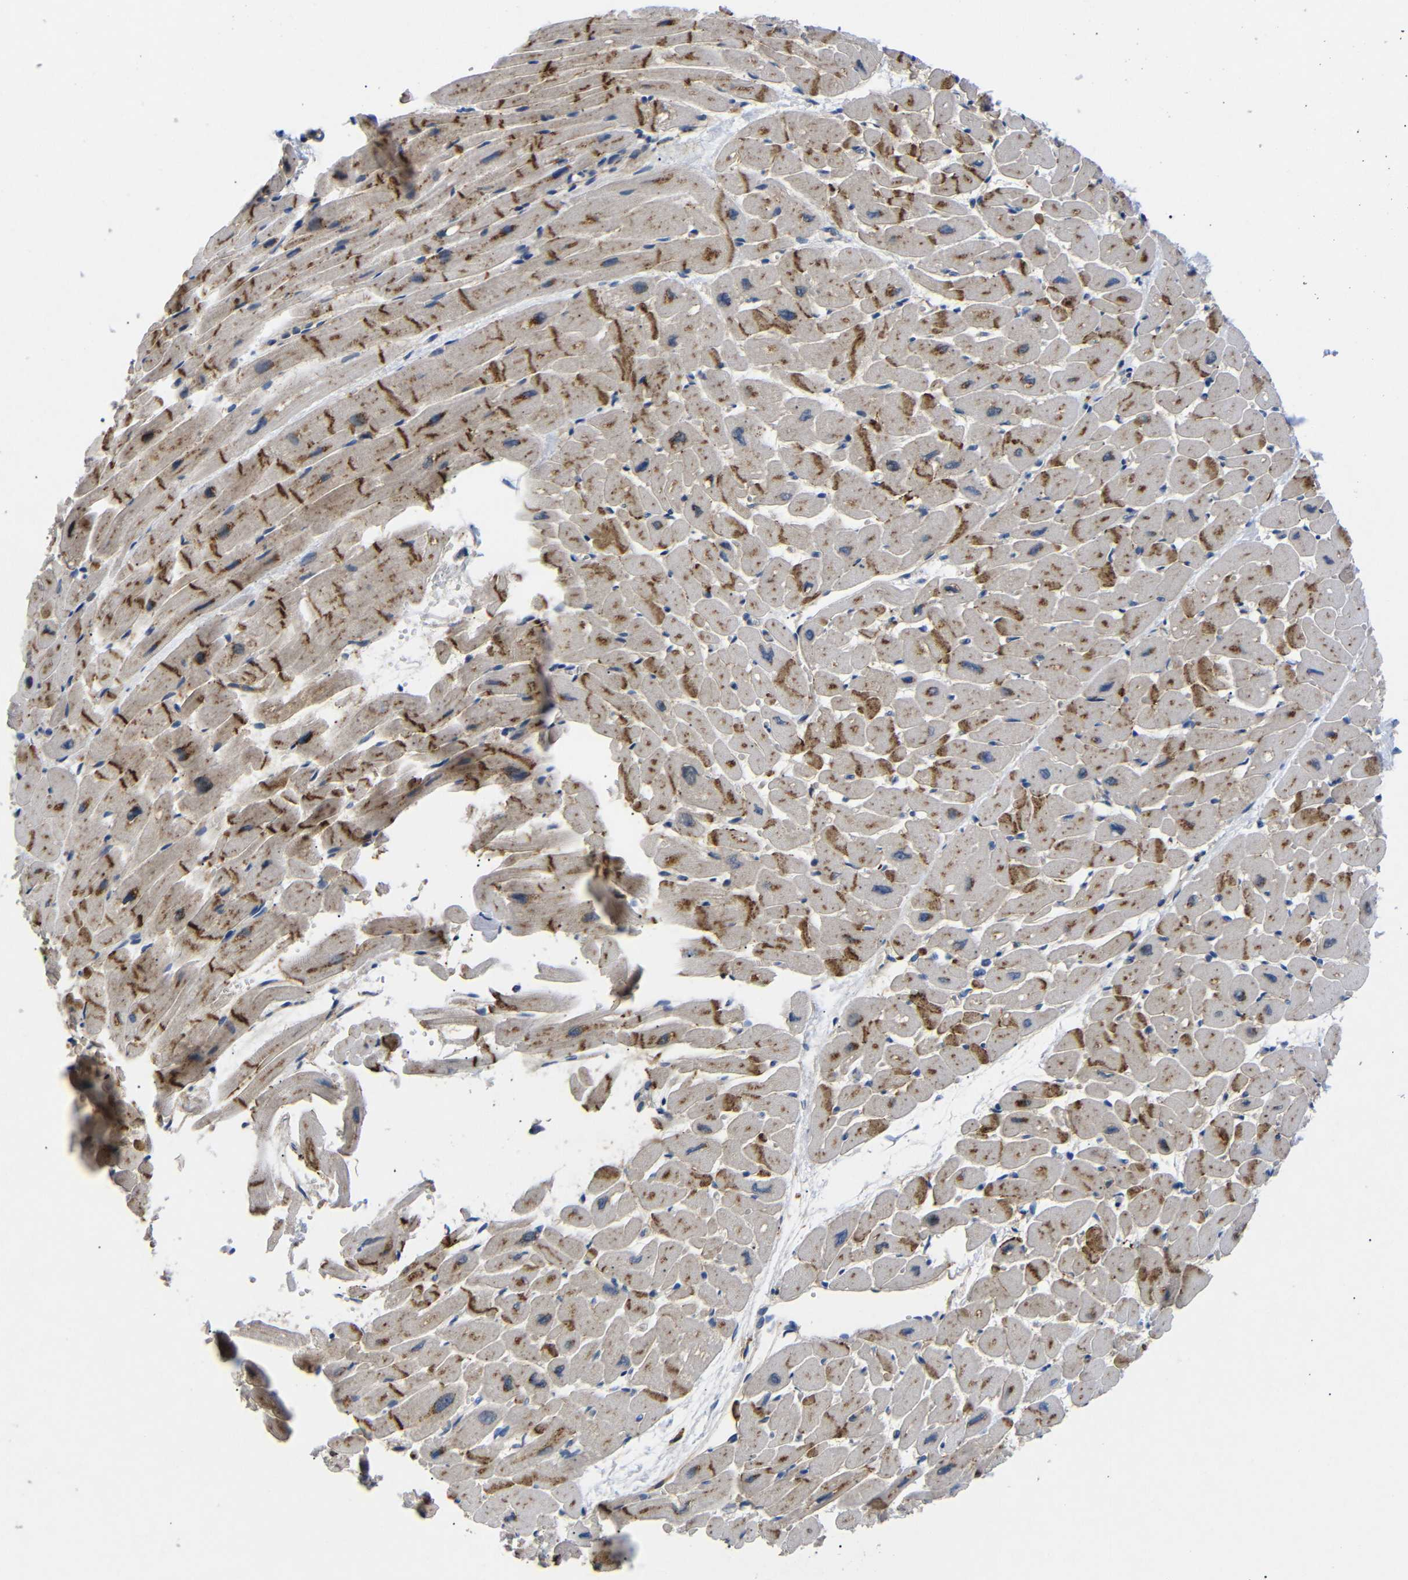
{"staining": {"intensity": "strong", "quantity": "25%-75%", "location": "cytoplasmic/membranous"}, "tissue": "heart muscle", "cell_type": "Cardiomyocytes", "image_type": "normal", "snomed": [{"axis": "morphology", "description": "Normal tissue, NOS"}, {"axis": "topography", "description": "Heart"}], "caption": "Protein expression analysis of benign human heart muscle reveals strong cytoplasmic/membranous positivity in approximately 25%-75% of cardiomyocytes. (Stains: DAB (3,3'-diaminobenzidine) in brown, nuclei in blue, Microscopy: brightfield microscopy at high magnification).", "gene": "SDCBP", "patient": {"sex": "male", "age": 45}}